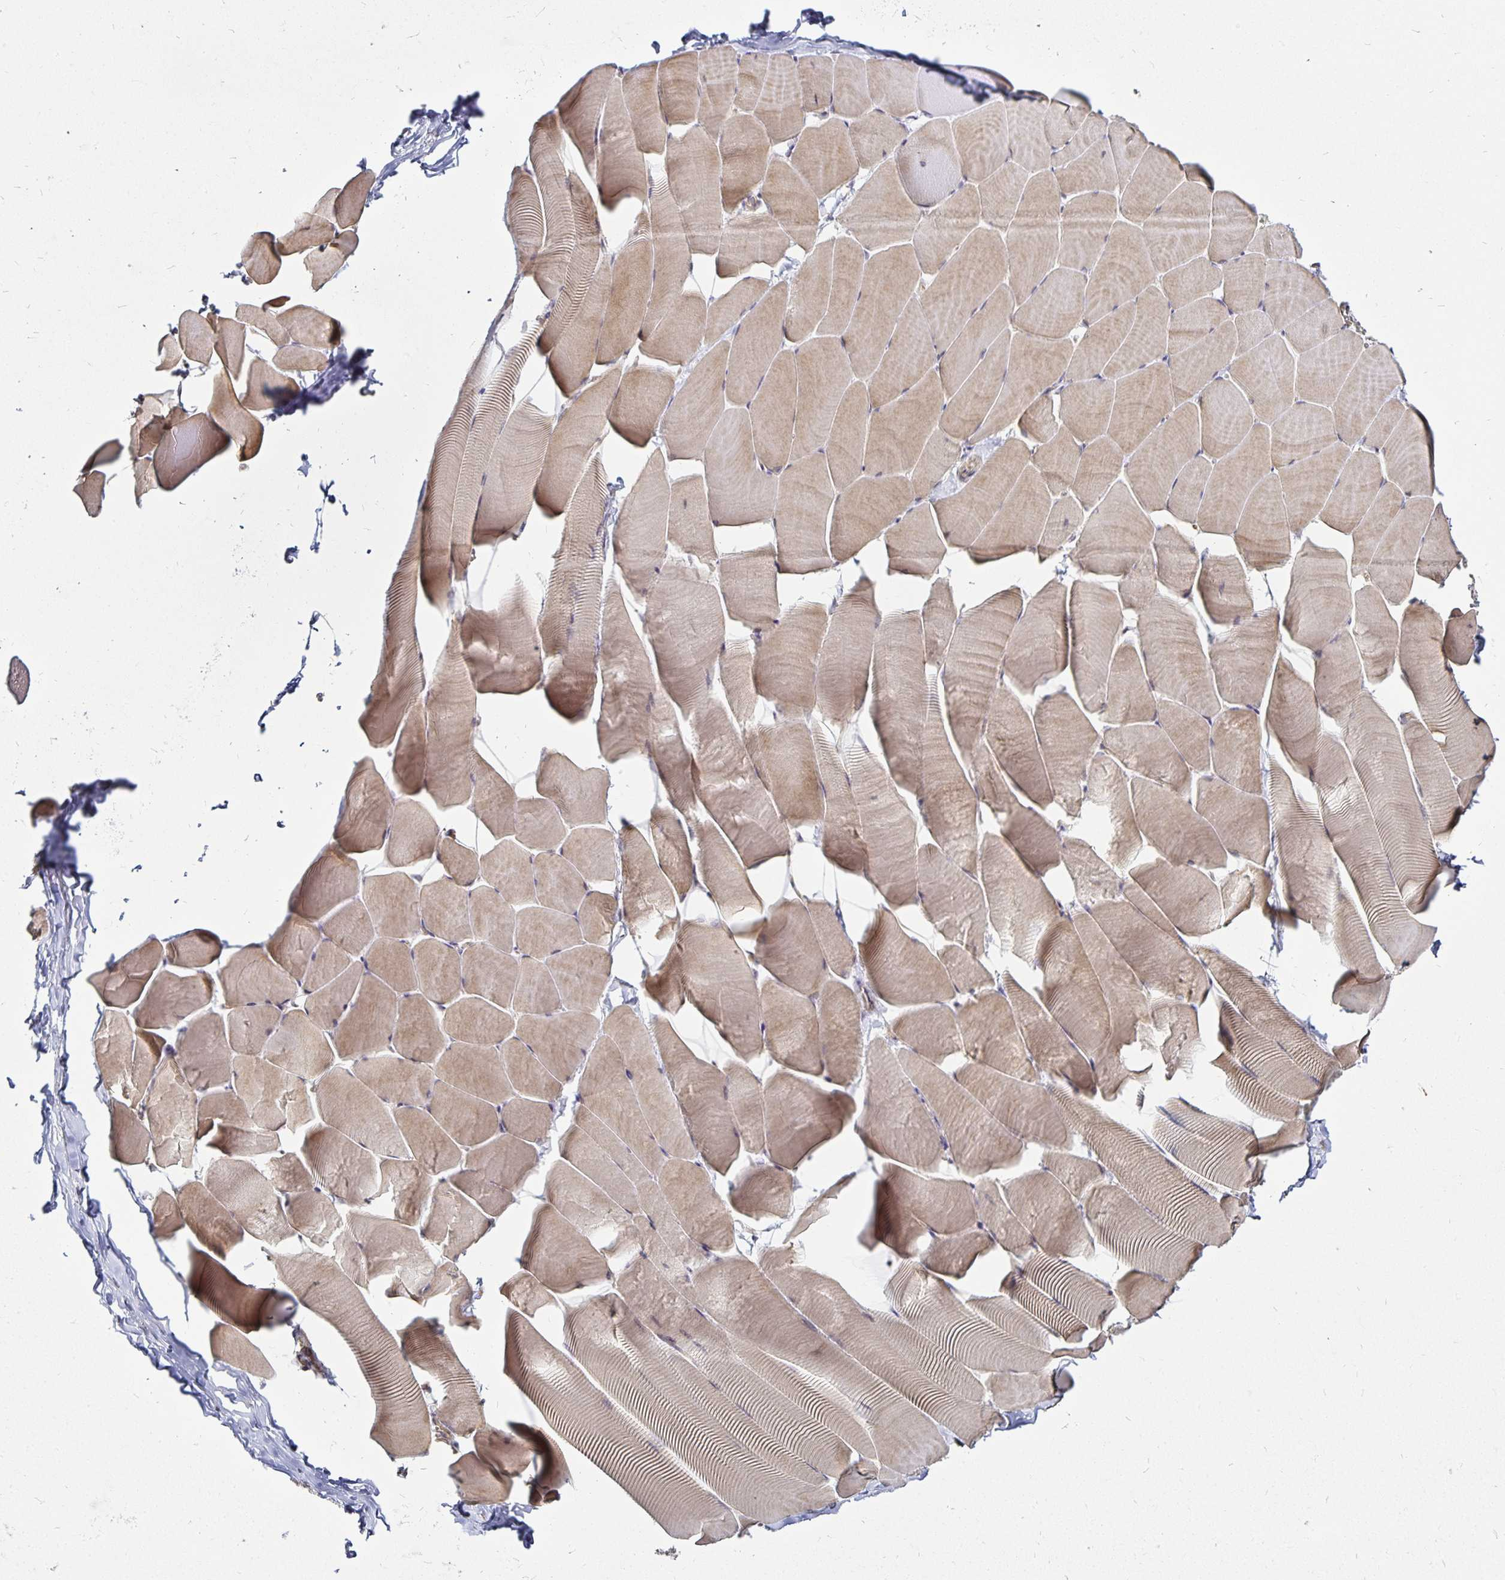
{"staining": {"intensity": "weak", "quantity": ">75%", "location": "cytoplasmic/membranous"}, "tissue": "skeletal muscle", "cell_type": "Myocytes", "image_type": "normal", "snomed": [{"axis": "morphology", "description": "Normal tissue, NOS"}, {"axis": "topography", "description": "Skeletal muscle"}], "caption": "This is a micrograph of immunohistochemistry (IHC) staining of benign skeletal muscle, which shows weak positivity in the cytoplasmic/membranous of myocytes.", "gene": "CYP27A1", "patient": {"sex": "male", "age": 25}}